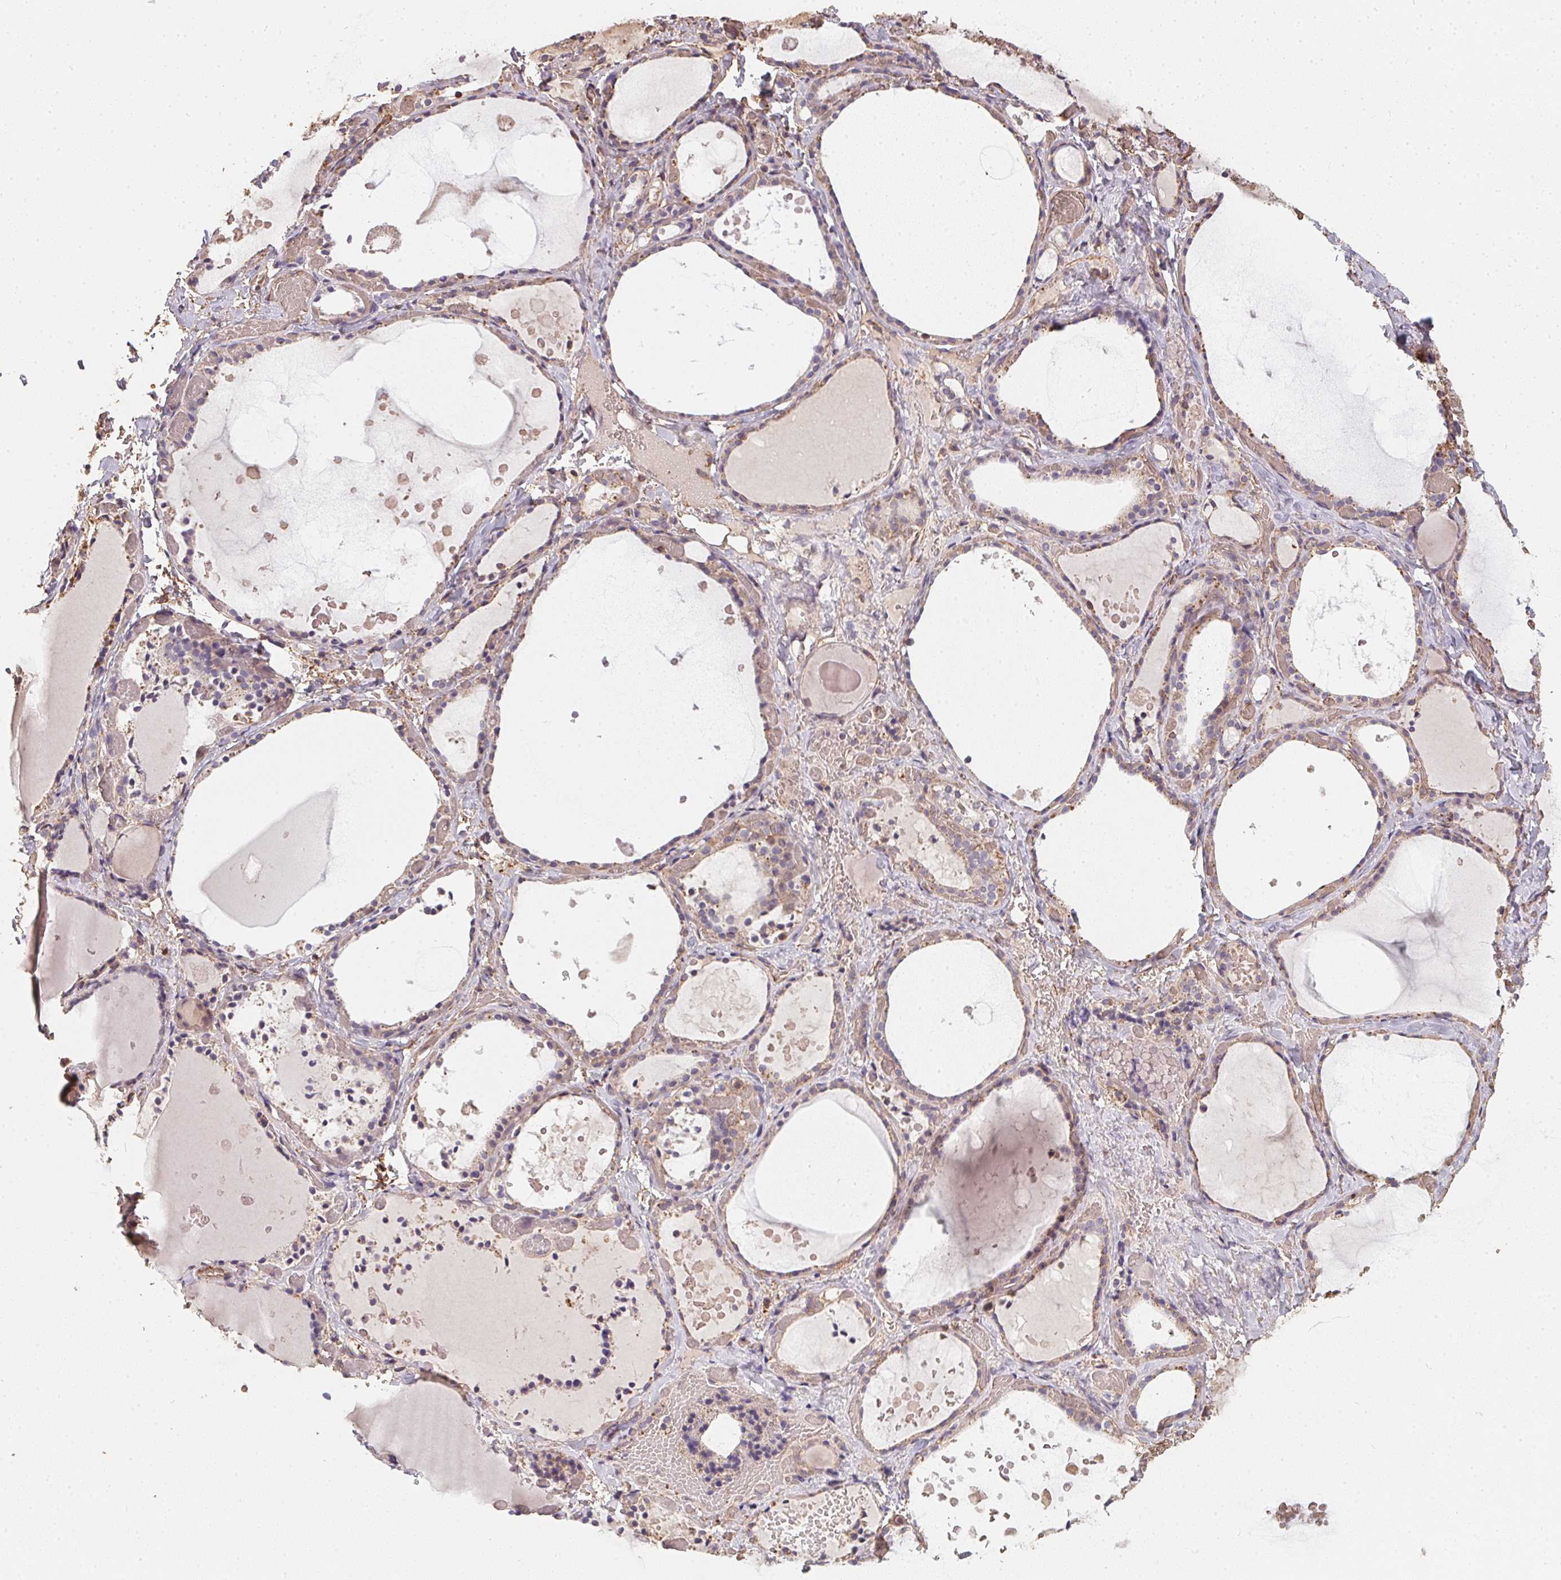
{"staining": {"intensity": "weak", "quantity": "25%-75%", "location": "cytoplasmic/membranous"}, "tissue": "thyroid gland", "cell_type": "Glandular cells", "image_type": "normal", "snomed": [{"axis": "morphology", "description": "Normal tissue, NOS"}, {"axis": "topography", "description": "Thyroid gland"}], "caption": "High-magnification brightfield microscopy of unremarkable thyroid gland stained with DAB (brown) and counterstained with hematoxylin (blue). glandular cells exhibit weak cytoplasmic/membranous positivity is seen in approximately25%-75% of cells. (brown staining indicates protein expression, while blue staining denotes nuclei).", "gene": "TBKBP1", "patient": {"sex": "female", "age": 56}}